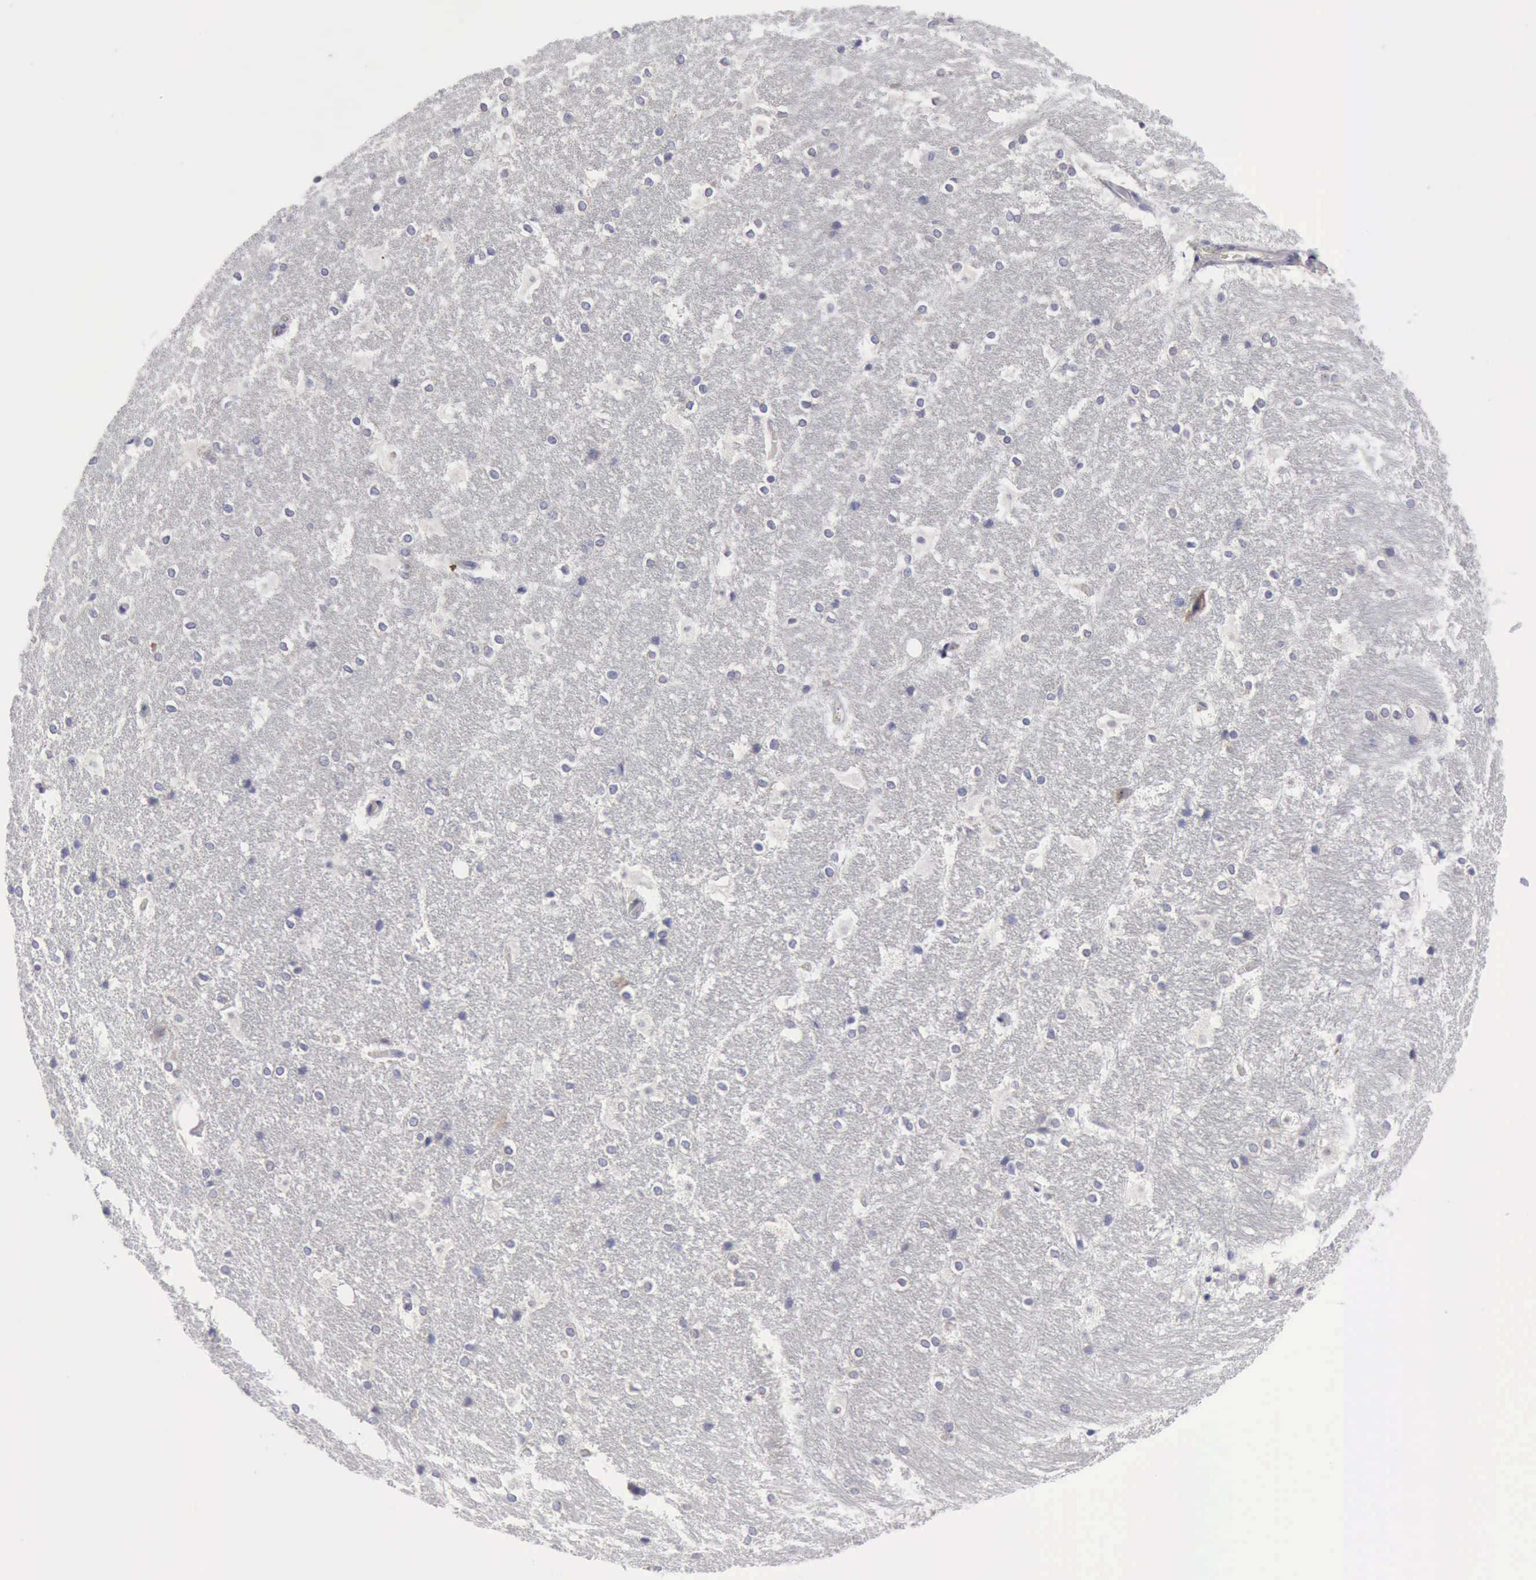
{"staining": {"intensity": "negative", "quantity": "none", "location": "none"}, "tissue": "hippocampus", "cell_type": "Glial cells", "image_type": "normal", "snomed": [{"axis": "morphology", "description": "Normal tissue, NOS"}, {"axis": "topography", "description": "Hippocampus"}], "caption": "This is an immunohistochemistry image of unremarkable human hippocampus. There is no positivity in glial cells.", "gene": "TXLNG", "patient": {"sex": "female", "age": 19}}